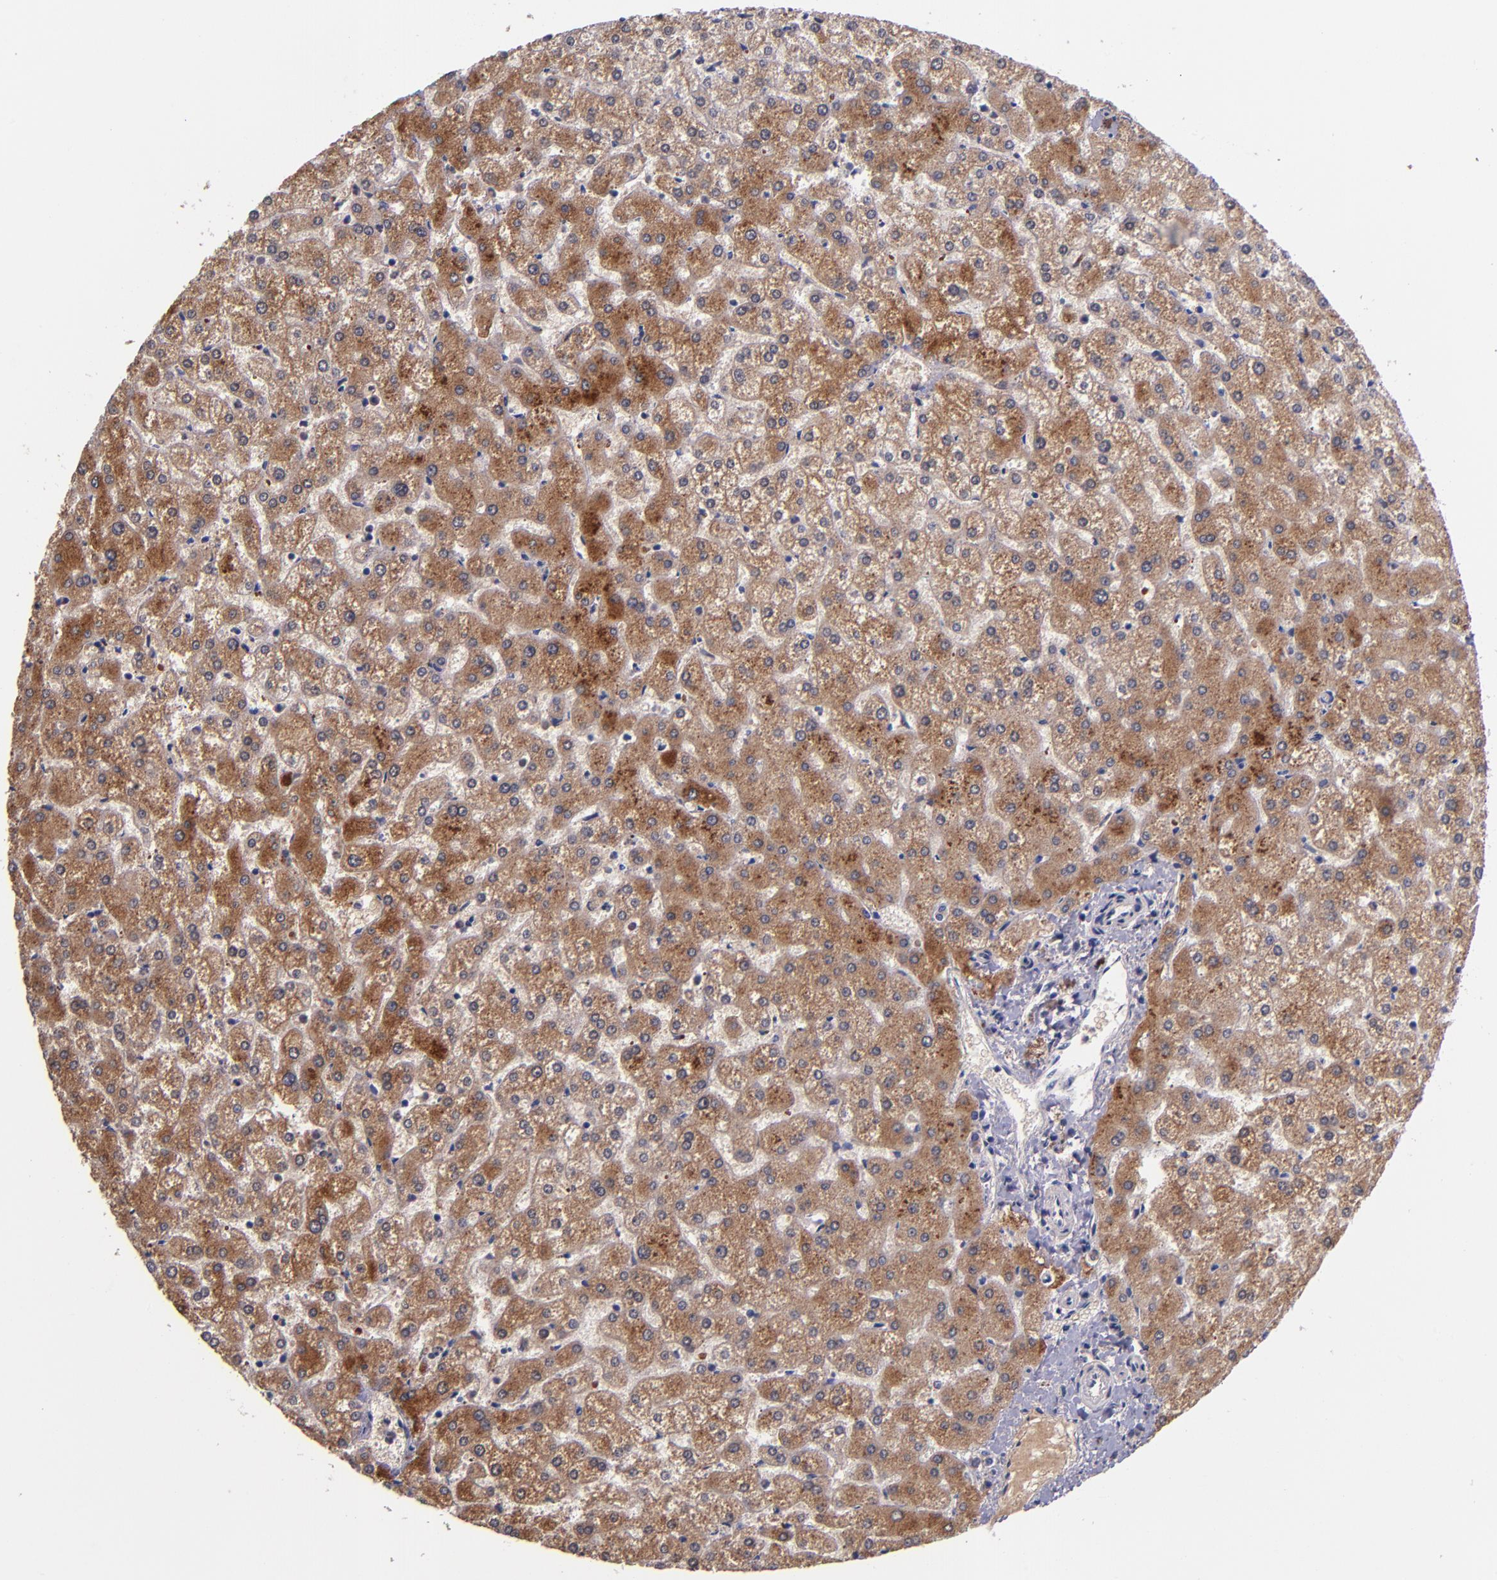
{"staining": {"intensity": "negative", "quantity": "none", "location": "none"}, "tissue": "liver", "cell_type": "Cholangiocytes", "image_type": "normal", "snomed": [{"axis": "morphology", "description": "Normal tissue, NOS"}, {"axis": "topography", "description": "Liver"}], "caption": "IHC histopathology image of benign liver: liver stained with DAB reveals no significant protein staining in cholangiocytes.", "gene": "RBP4", "patient": {"sex": "female", "age": 32}}